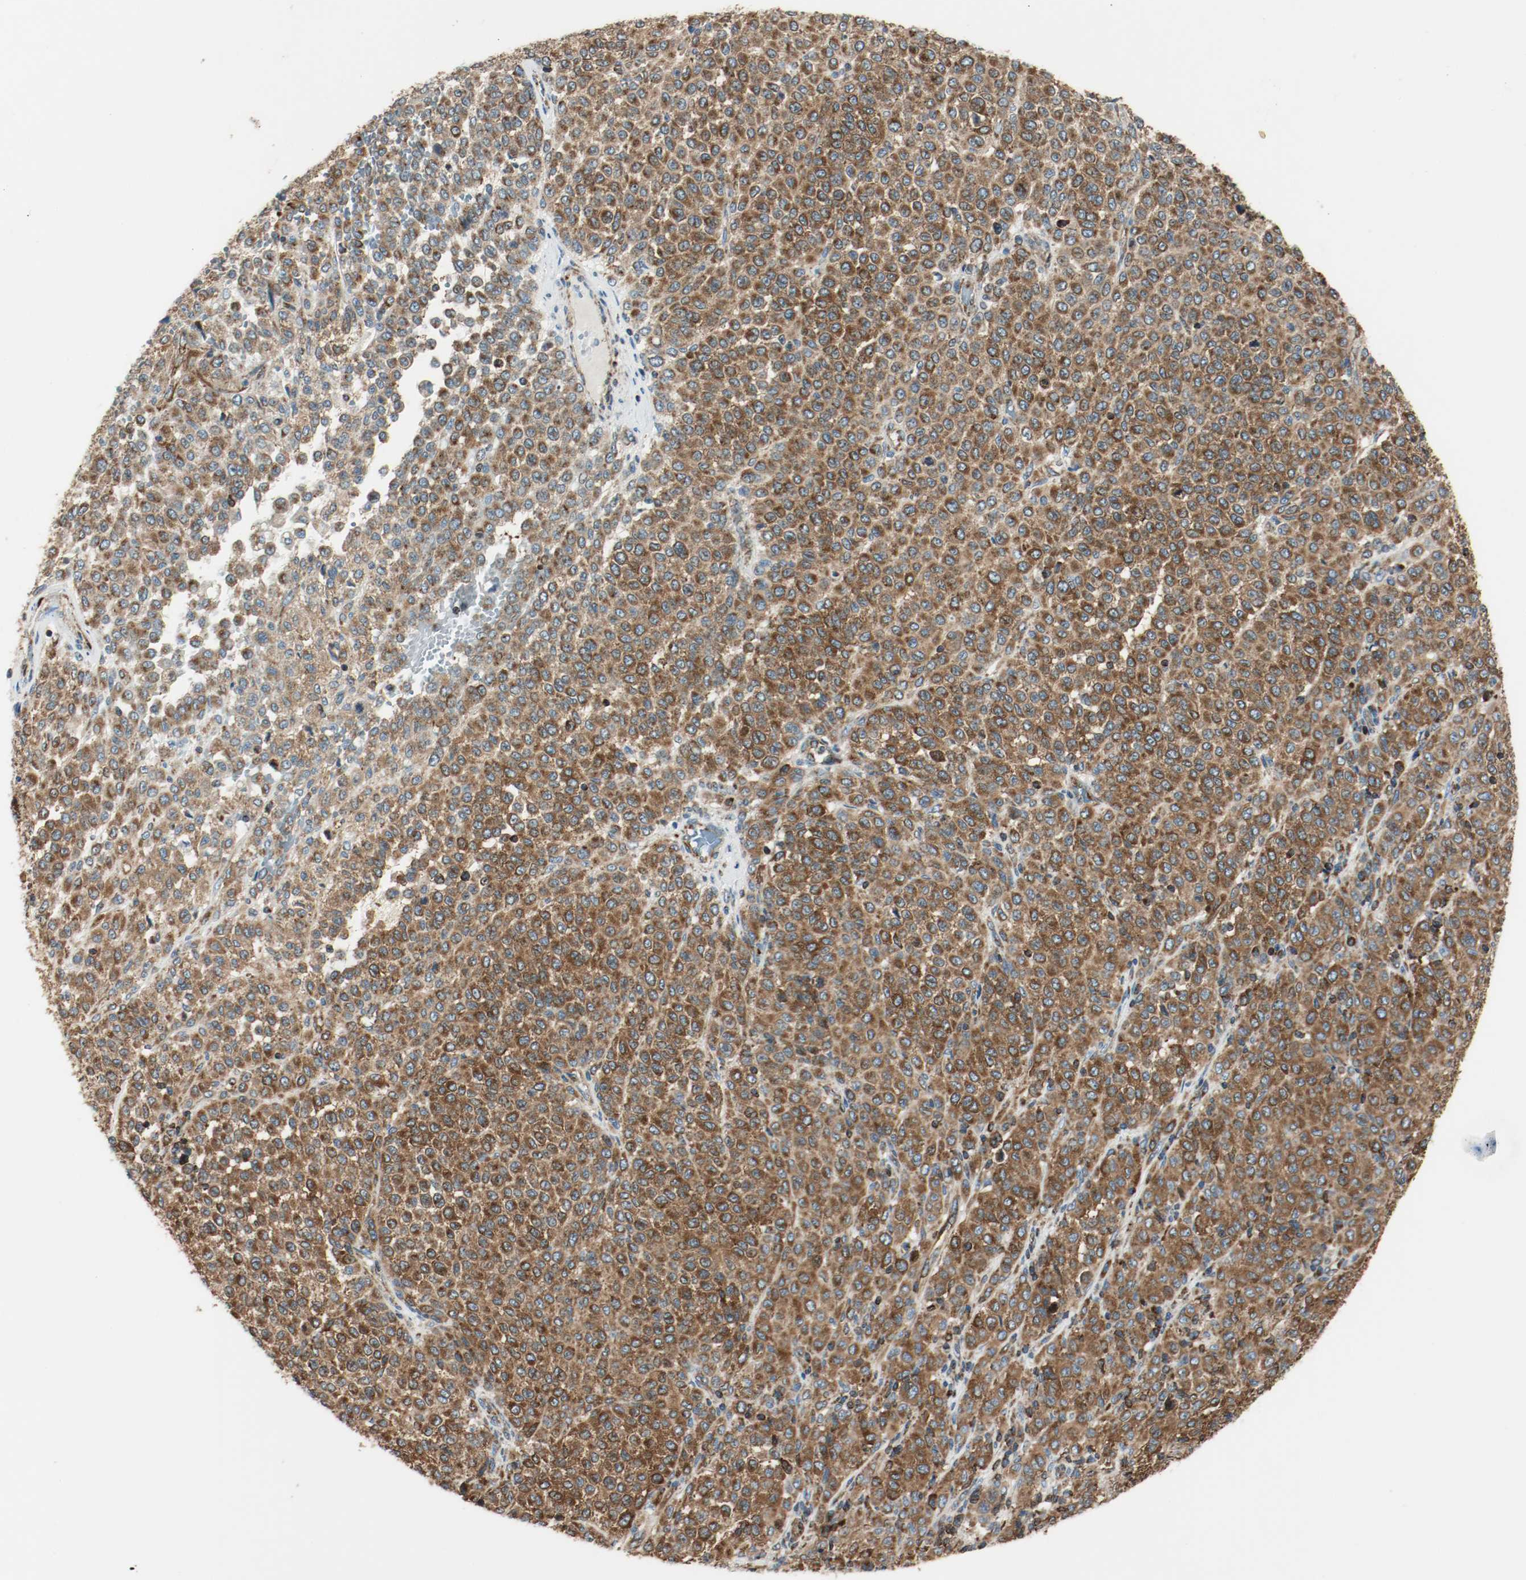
{"staining": {"intensity": "strong", "quantity": ">75%", "location": "cytoplasmic/membranous"}, "tissue": "melanoma", "cell_type": "Tumor cells", "image_type": "cancer", "snomed": [{"axis": "morphology", "description": "Malignant melanoma, Metastatic site"}, {"axis": "topography", "description": "Pancreas"}], "caption": "An IHC micrograph of tumor tissue is shown. Protein staining in brown labels strong cytoplasmic/membranous positivity in malignant melanoma (metastatic site) within tumor cells. The protein is stained brown, and the nuclei are stained in blue (DAB (3,3'-diaminobenzidine) IHC with brightfield microscopy, high magnification).", "gene": "PLCG1", "patient": {"sex": "female", "age": 30}}